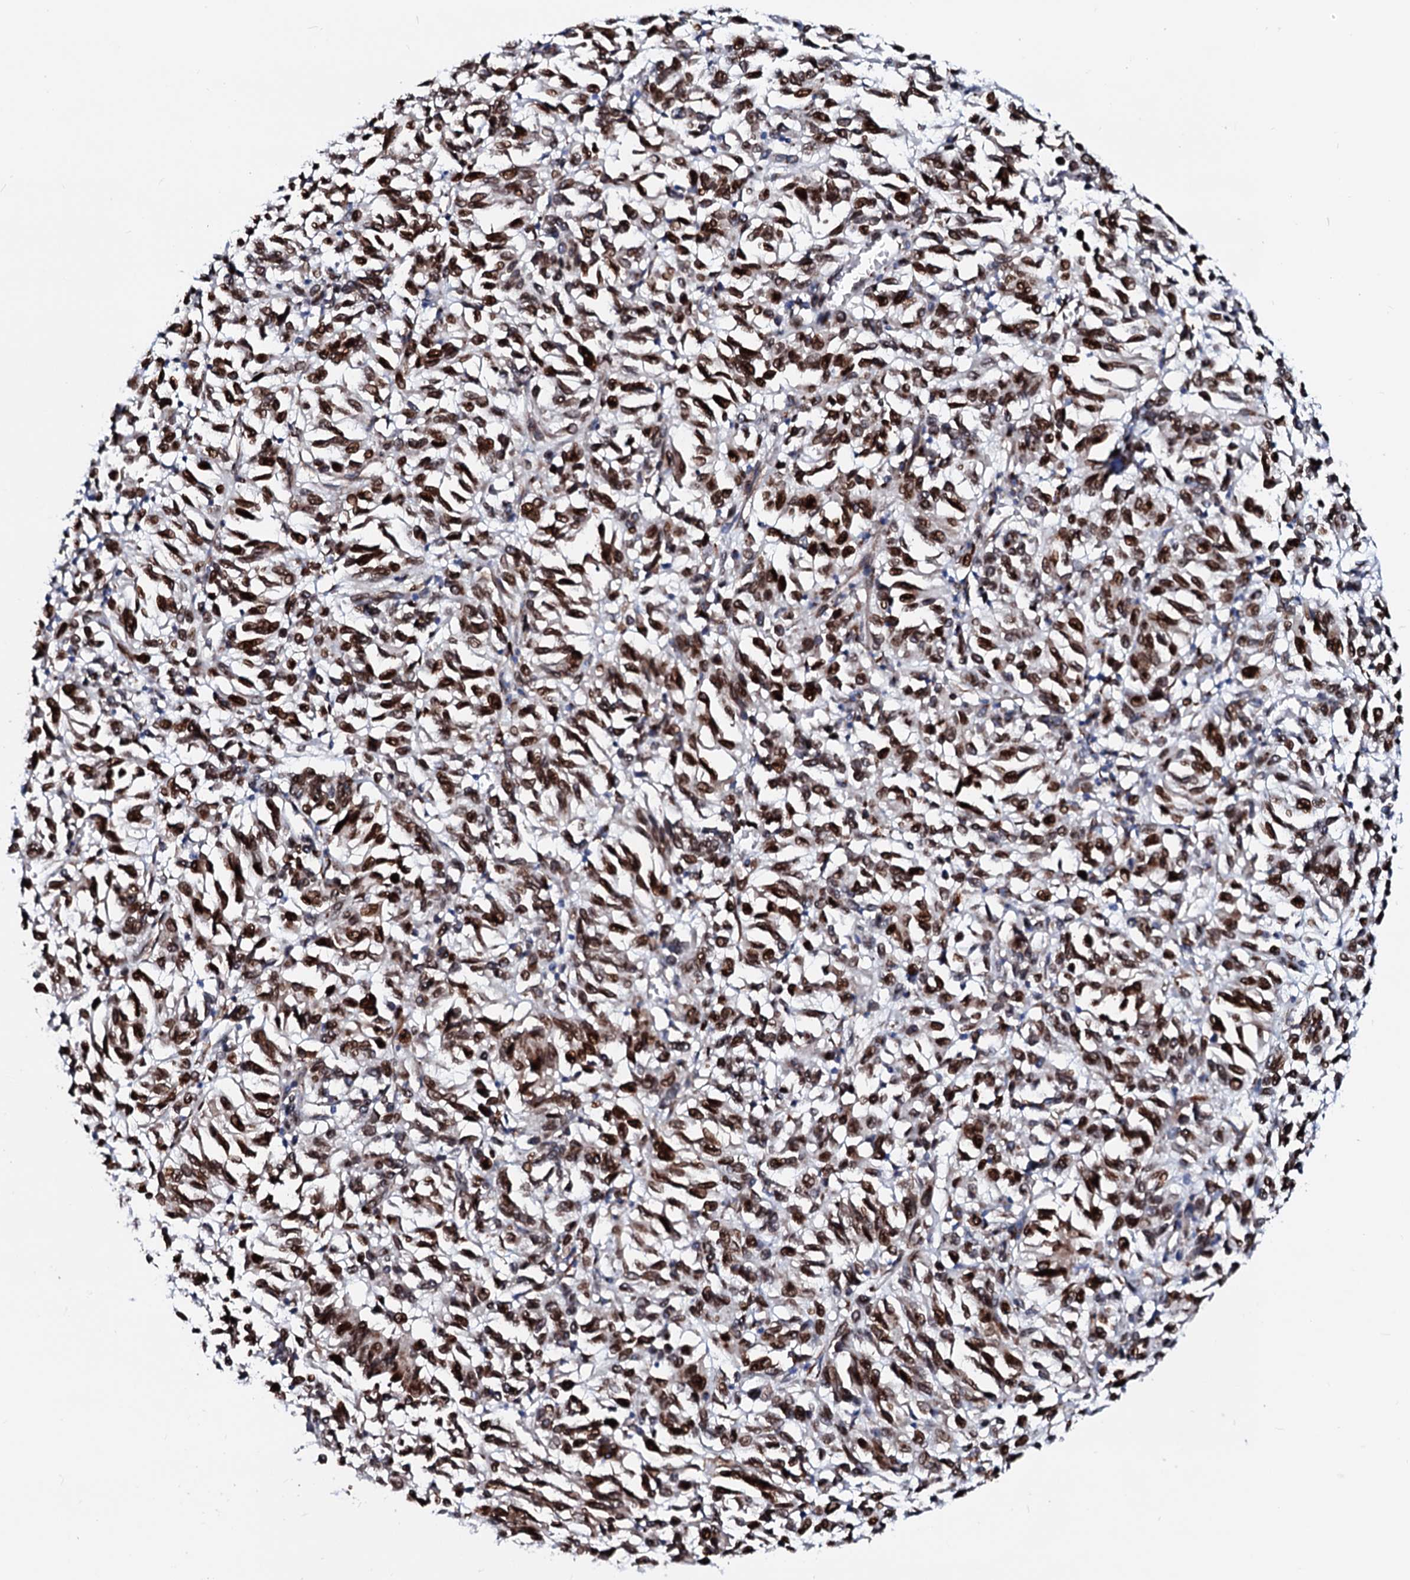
{"staining": {"intensity": "strong", "quantity": ">75%", "location": "cytoplasmic/membranous"}, "tissue": "melanoma", "cell_type": "Tumor cells", "image_type": "cancer", "snomed": [{"axis": "morphology", "description": "Malignant melanoma, Metastatic site"}, {"axis": "topography", "description": "Lung"}], "caption": "IHC photomicrograph of human malignant melanoma (metastatic site) stained for a protein (brown), which exhibits high levels of strong cytoplasmic/membranous positivity in about >75% of tumor cells.", "gene": "TMCO3", "patient": {"sex": "male", "age": 64}}